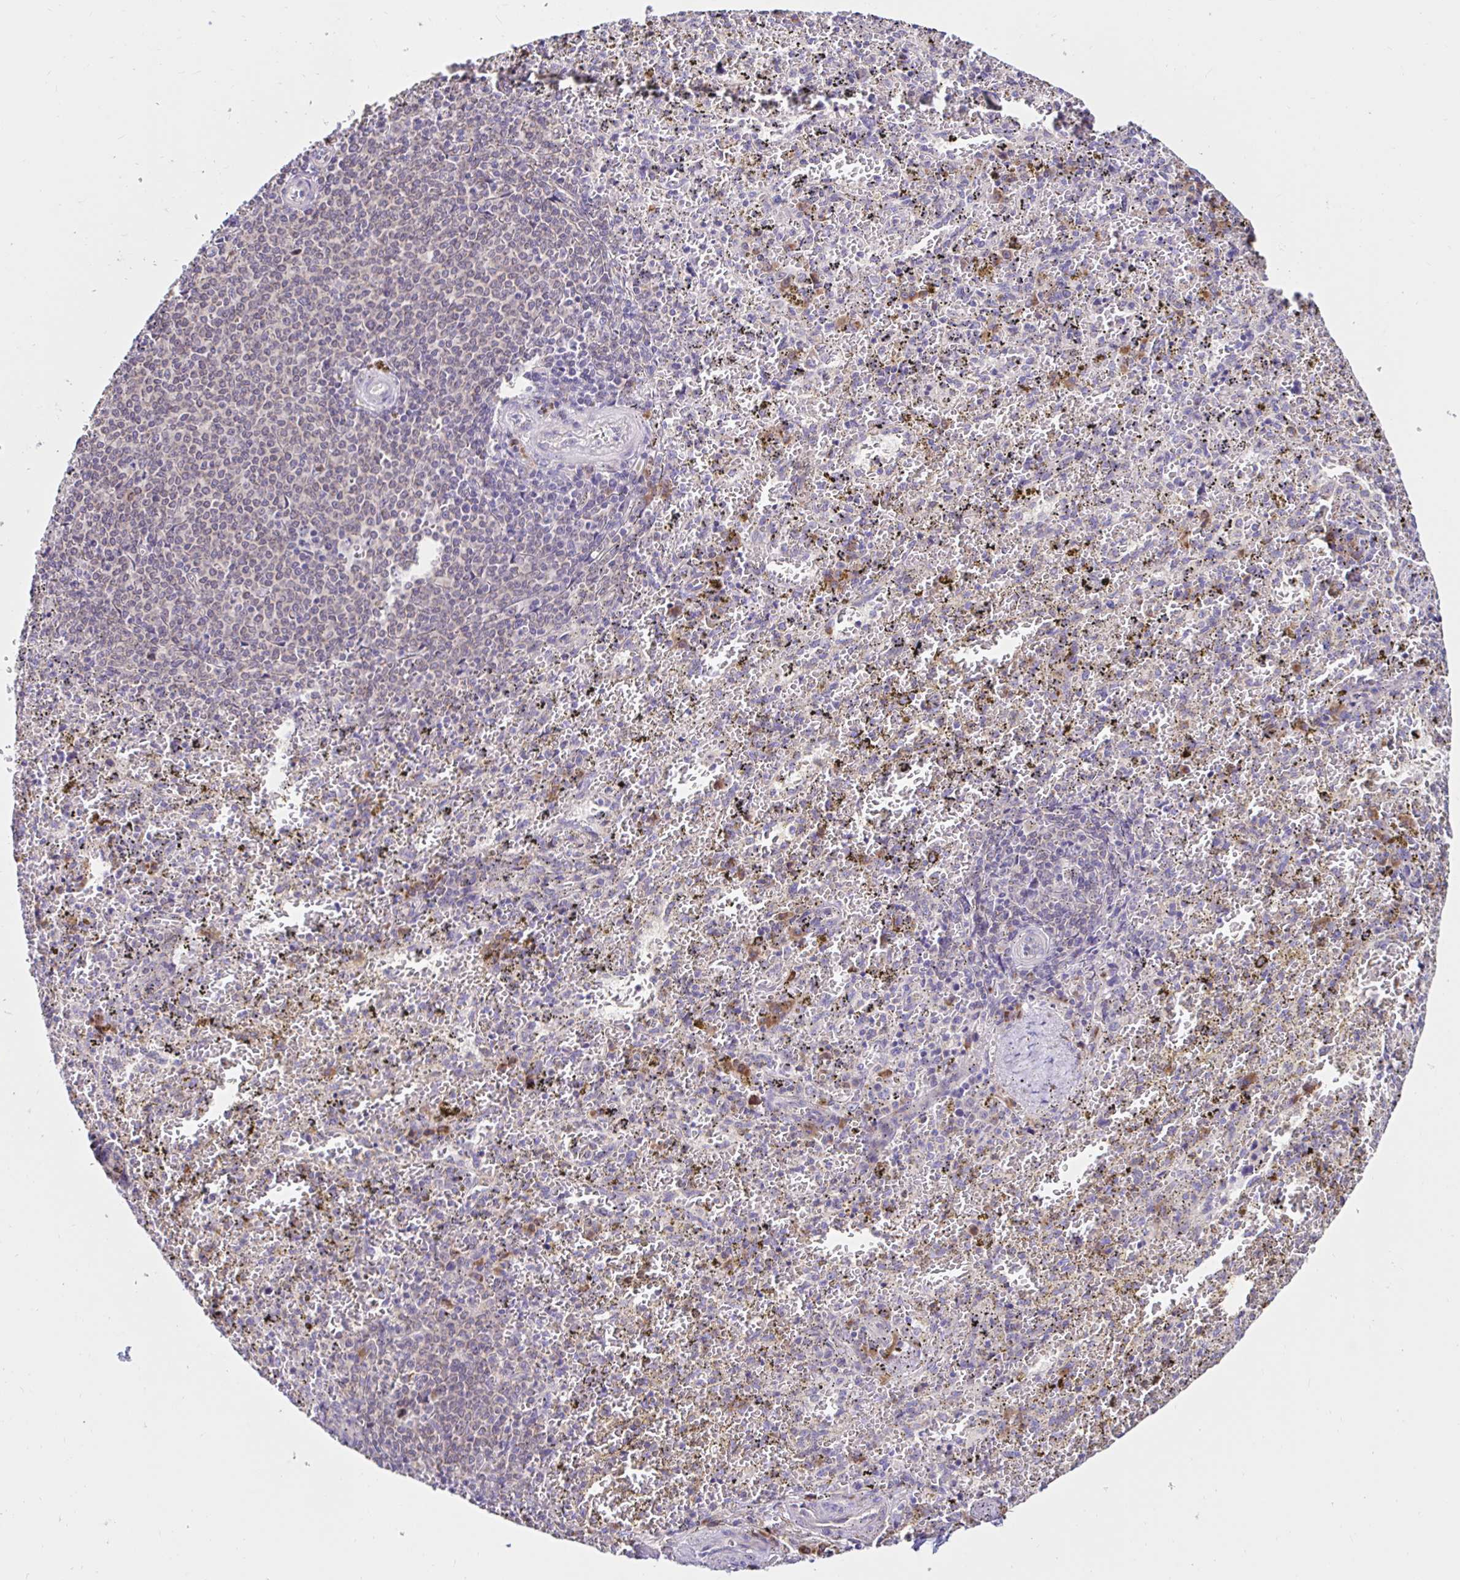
{"staining": {"intensity": "negative", "quantity": "none", "location": "none"}, "tissue": "spleen", "cell_type": "Cells in red pulp", "image_type": "normal", "snomed": [{"axis": "morphology", "description": "Normal tissue, NOS"}, {"axis": "topography", "description": "Spleen"}], "caption": "Immunohistochemistry histopathology image of normal spleen: spleen stained with DAB reveals no significant protein staining in cells in red pulp. (Stains: DAB immunohistochemistry with hematoxylin counter stain, Microscopy: brightfield microscopy at high magnification).", "gene": "VSIG2", "patient": {"sex": "female", "age": 50}}